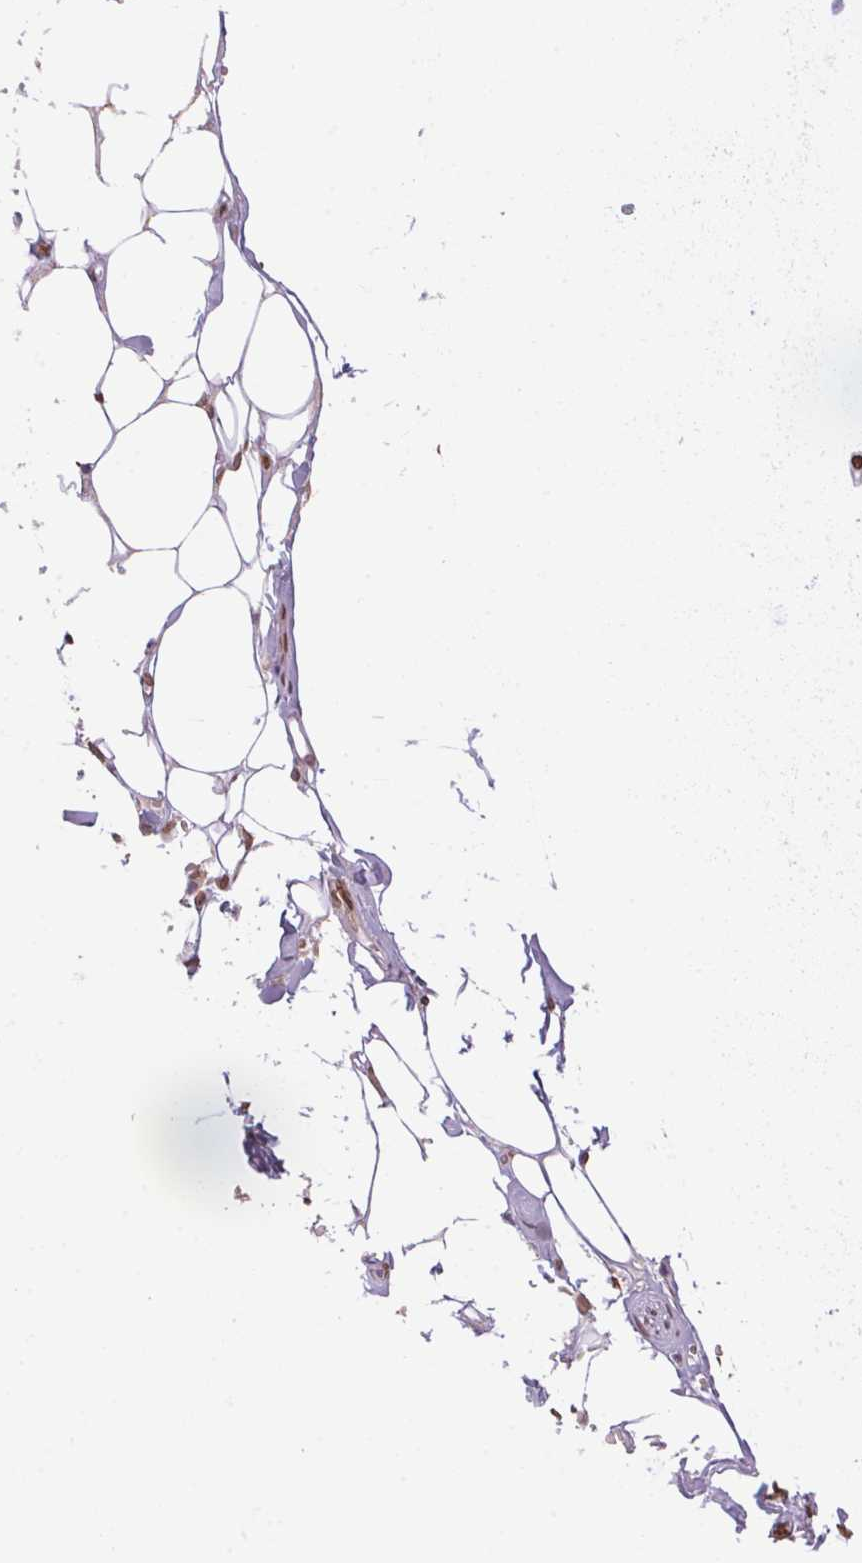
{"staining": {"intensity": "negative", "quantity": "none", "location": "none"}, "tissue": "adipose tissue", "cell_type": "Adipocytes", "image_type": "normal", "snomed": [{"axis": "morphology", "description": "Normal tissue, NOS"}, {"axis": "morphology", "description": "Squamous cell carcinoma, NOS"}, {"axis": "topography", "description": "Cartilage tissue"}, {"axis": "topography", "description": "Bronchus"}, {"axis": "topography", "description": "Lung"}], "caption": "A photomicrograph of adipose tissue stained for a protein shows no brown staining in adipocytes. (Immunohistochemistry, brightfield microscopy, high magnification).", "gene": "TMEM175", "patient": {"sex": "male", "age": 66}}